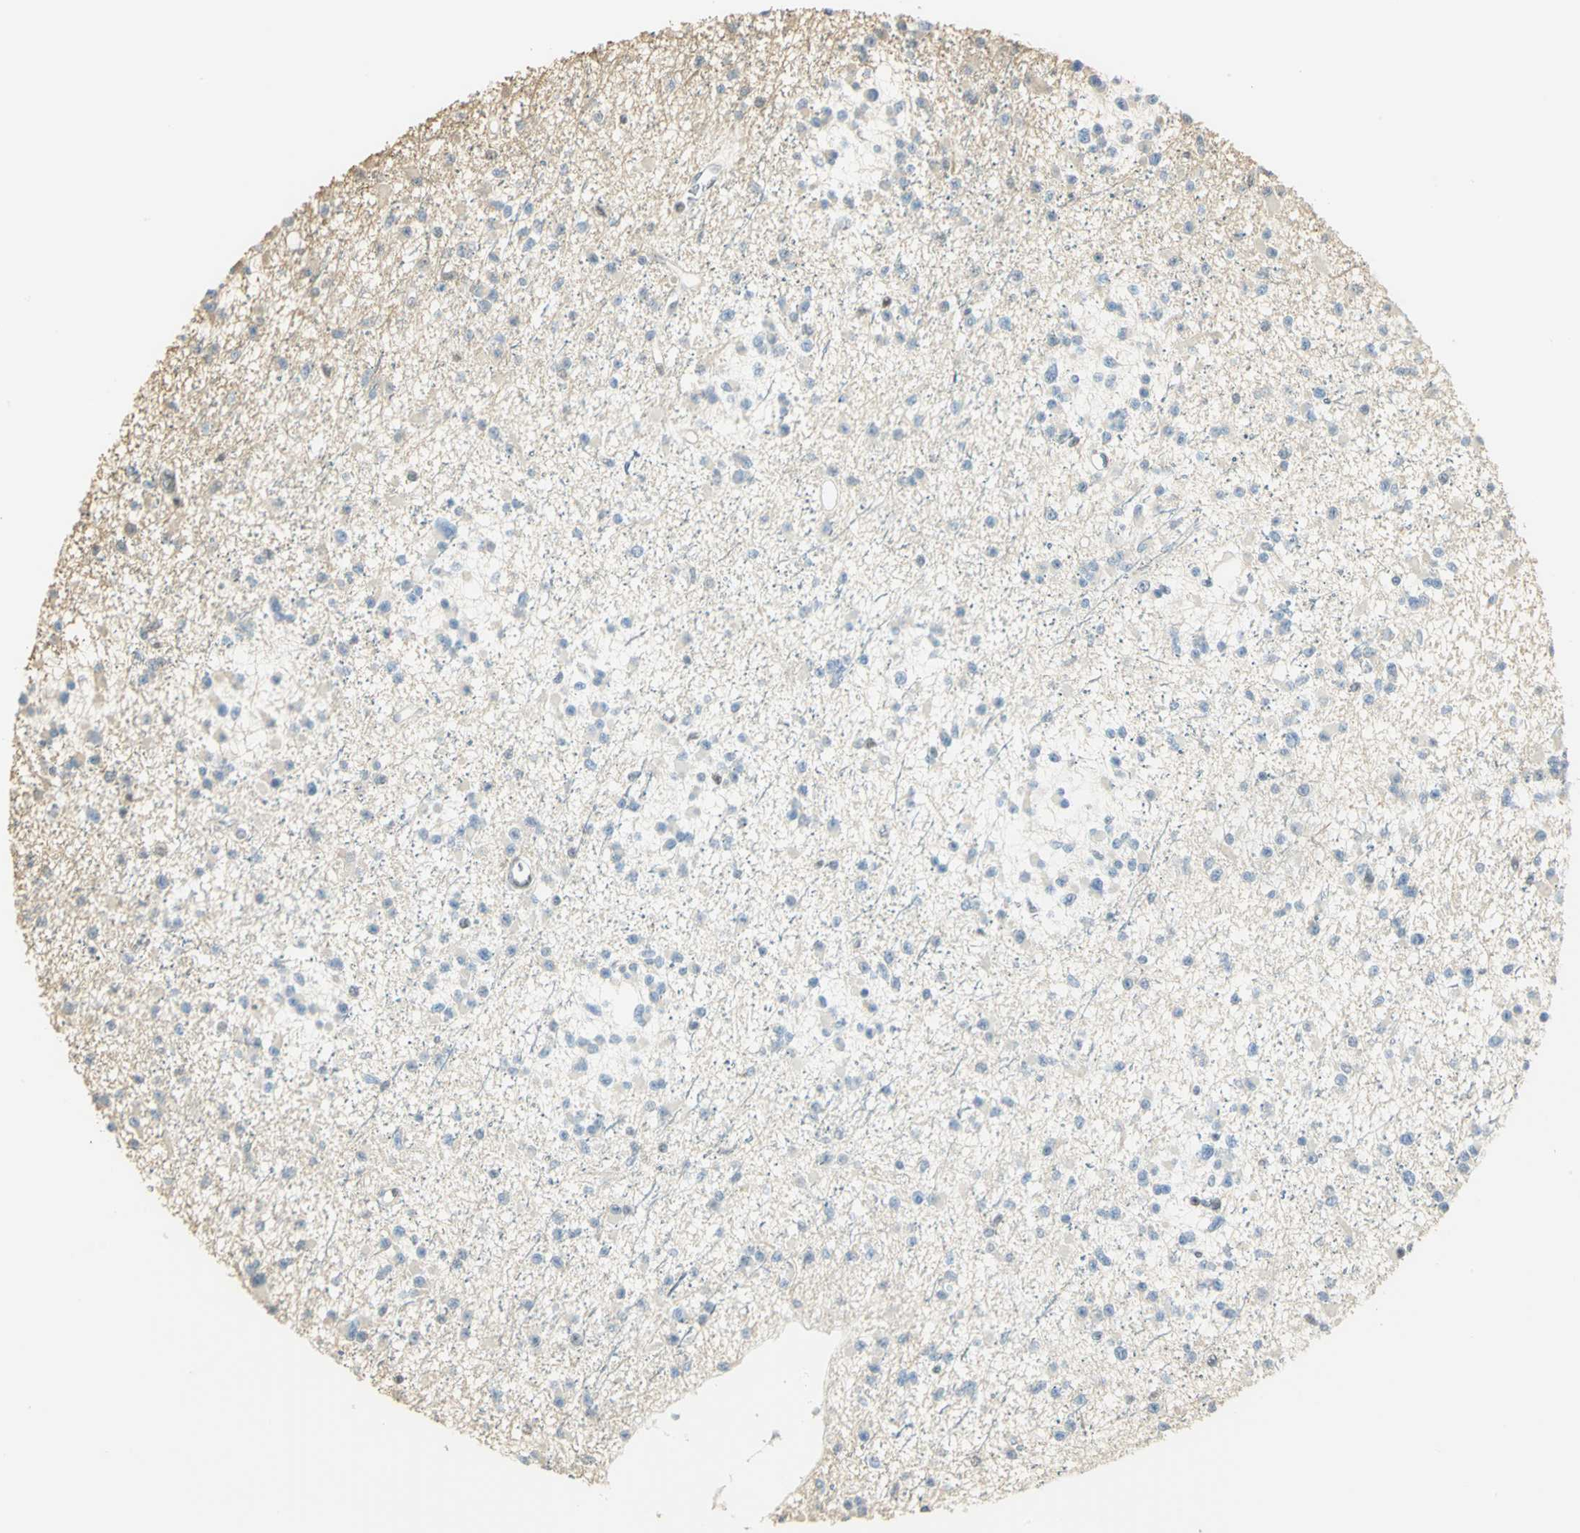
{"staining": {"intensity": "weak", "quantity": "<25%", "location": "cytoplasmic/membranous"}, "tissue": "glioma", "cell_type": "Tumor cells", "image_type": "cancer", "snomed": [{"axis": "morphology", "description": "Glioma, malignant, Low grade"}, {"axis": "topography", "description": "Brain"}], "caption": "A micrograph of human low-grade glioma (malignant) is negative for staining in tumor cells.", "gene": "ELF1", "patient": {"sex": "female", "age": 22}}